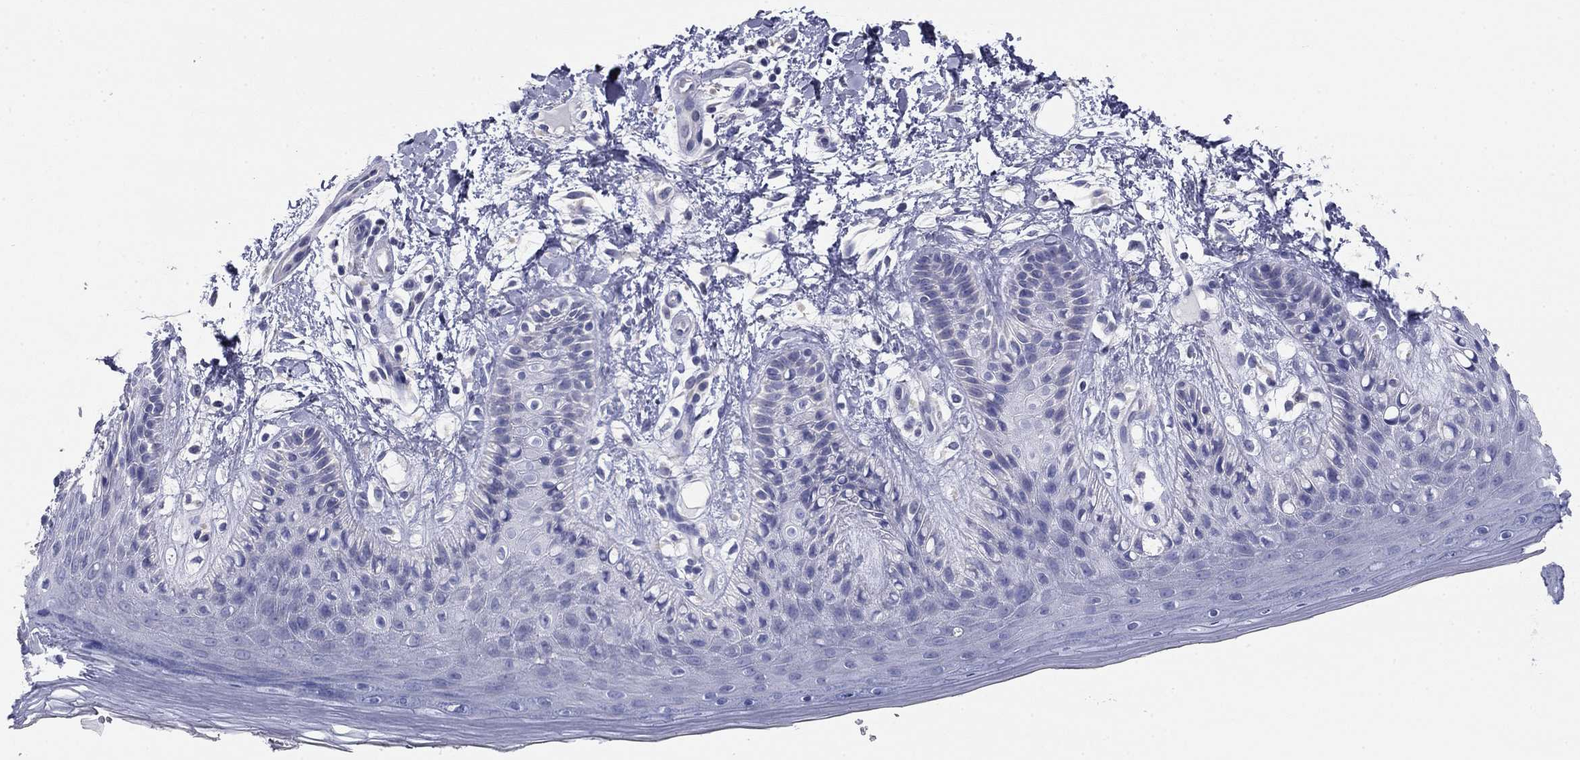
{"staining": {"intensity": "weak", "quantity": "<25%", "location": "cytoplasmic/membranous"}, "tissue": "skin", "cell_type": "Epidermal cells", "image_type": "normal", "snomed": [{"axis": "morphology", "description": "Normal tissue, NOS"}, {"axis": "topography", "description": "Anal"}], "caption": "The micrograph exhibits no staining of epidermal cells in normal skin. (Stains: DAB (3,3'-diaminobenzidine) IHC with hematoxylin counter stain, Microscopy: brightfield microscopy at high magnification).", "gene": "GRK7", "patient": {"sex": "male", "age": 36}}